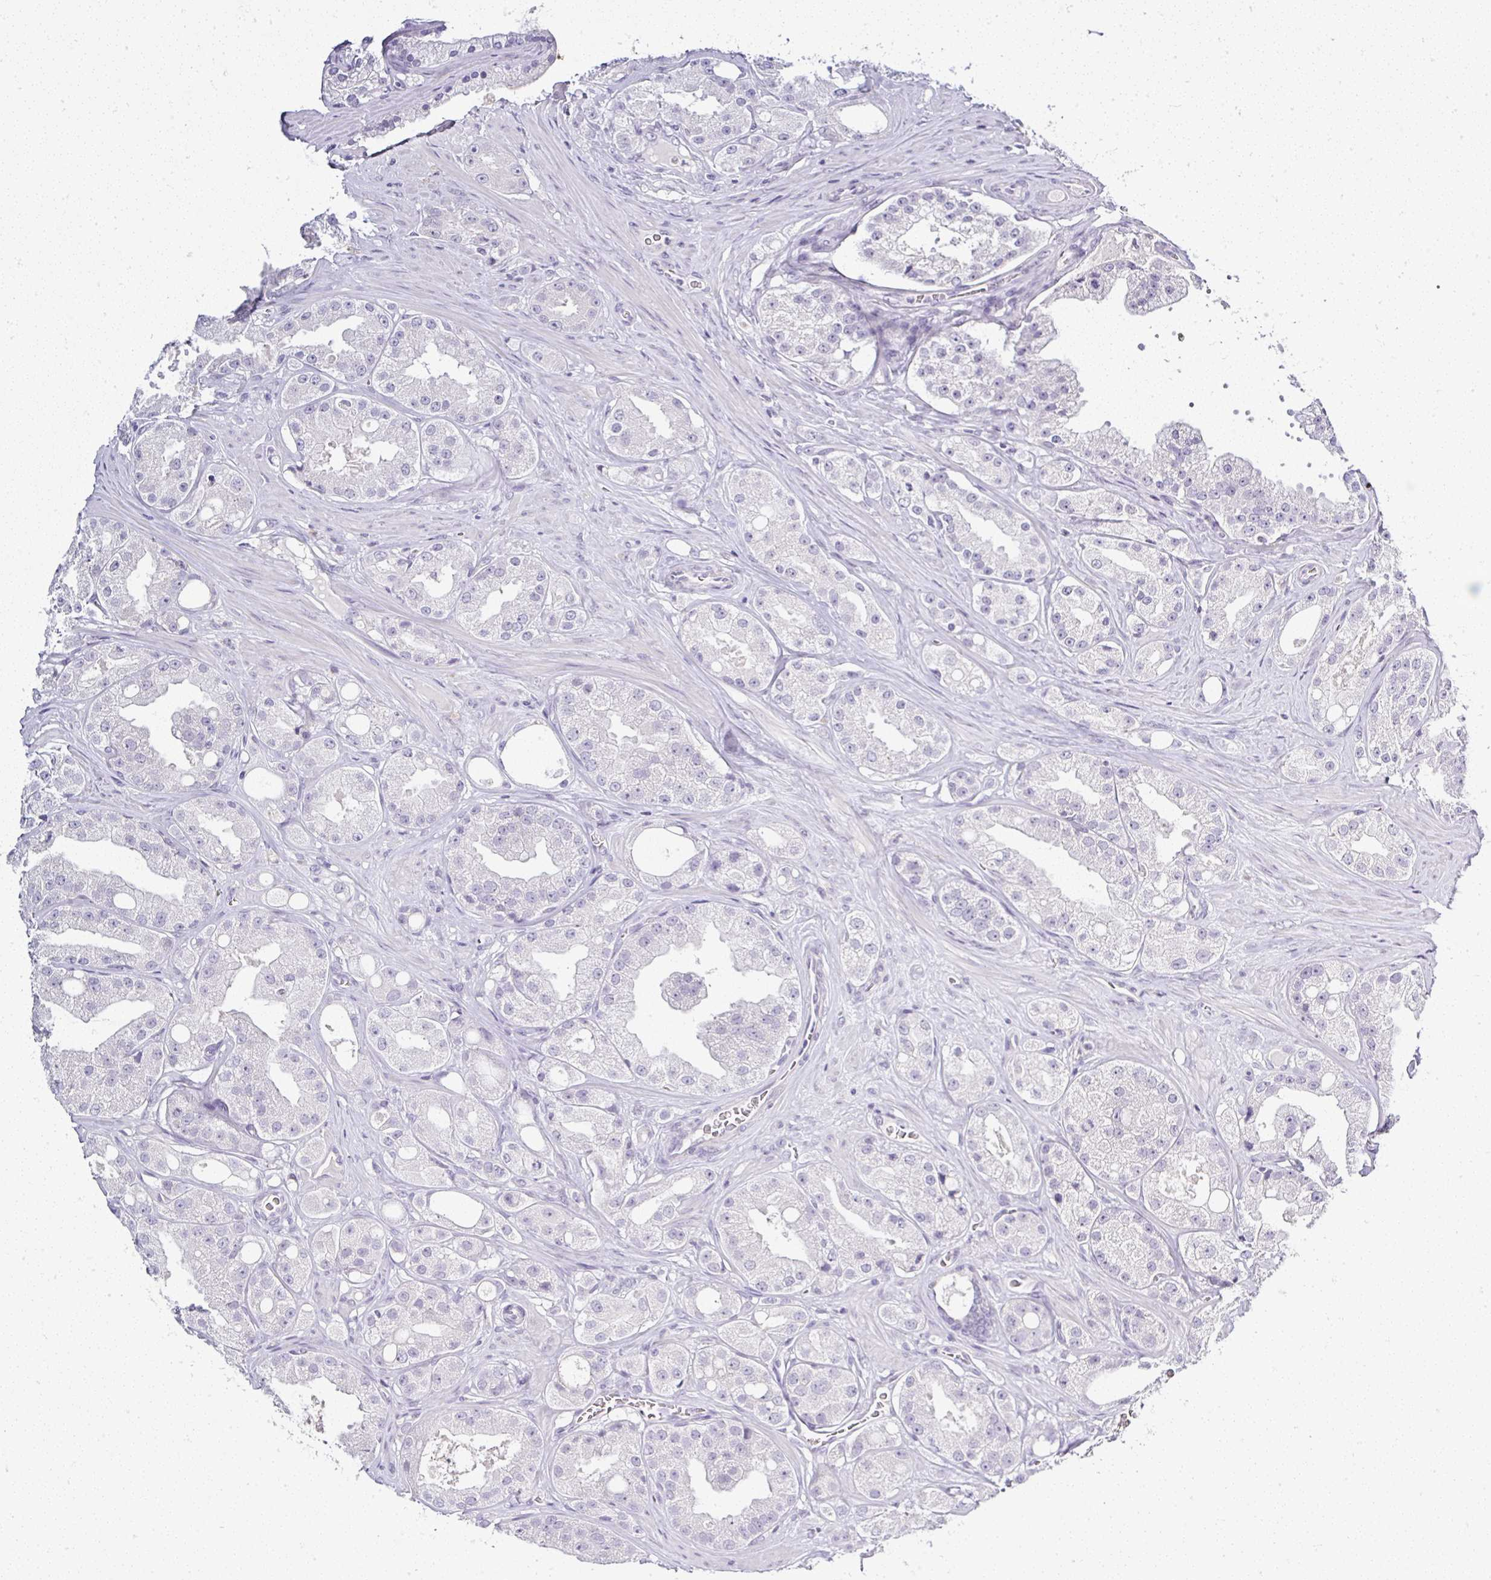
{"staining": {"intensity": "negative", "quantity": "none", "location": "none"}, "tissue": "prostate cancer", "cell_type": "Tumor cells", "image_type": "cancer", "snomed": [{"axis": "morphology", "description": "Adenocarcinoma, High grade"}, {"axis": "topography", "description": "Prostate"}], "caption": "A high-resolution histopathology image shows IHC staining of prostate cancer (adenocarcinoma (high-grade)), which displays no significant expression in tumor cells.", "gene": "SERPINB3", "patient": {"sex": "male", "age": 66}}